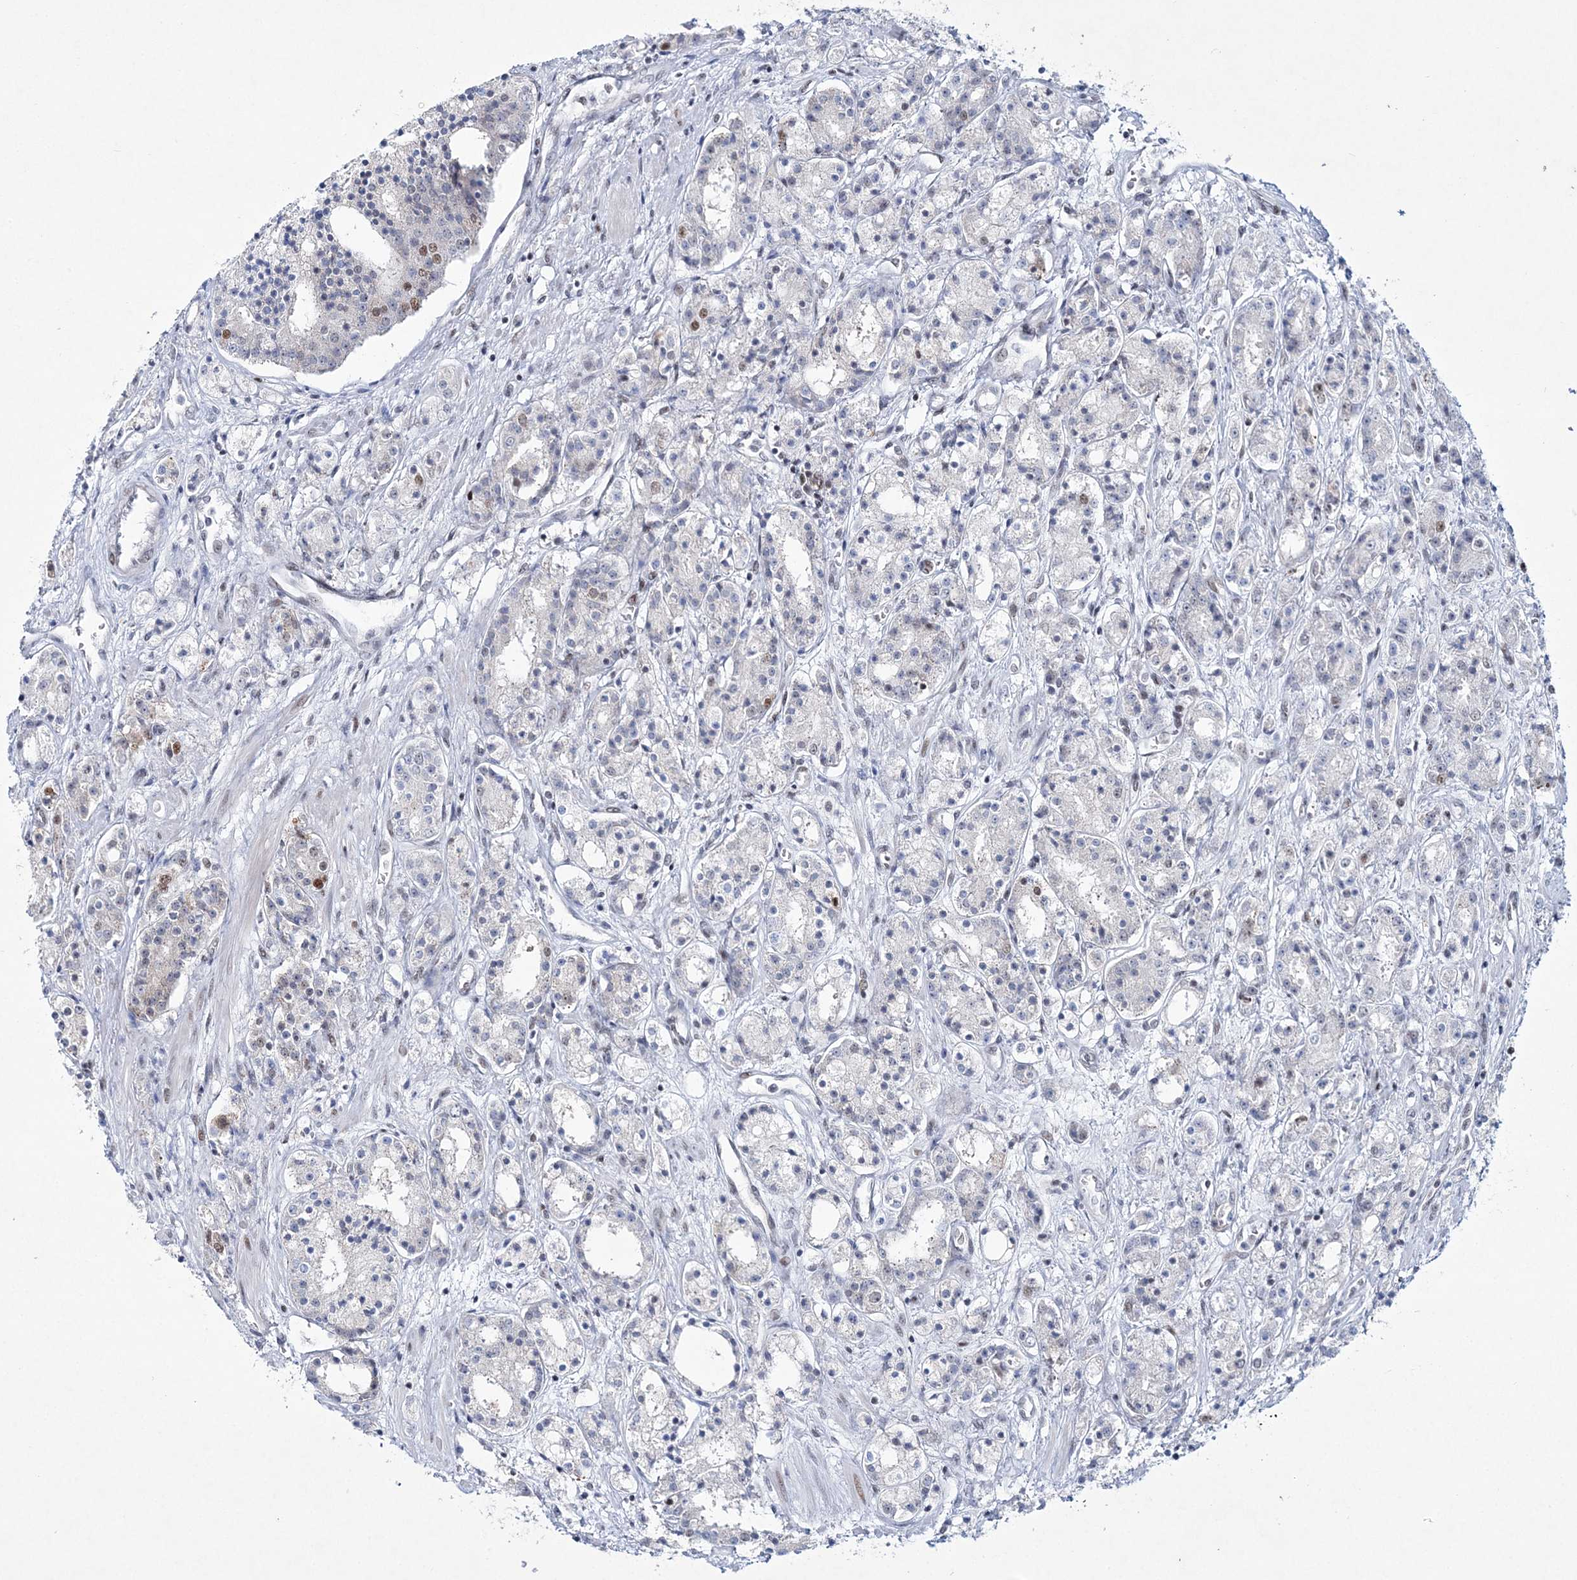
{"staining": {"intensity": "moderate", "quantity": "<25%", "location": "nuclear"}, "tissue": "prostate cancer", "cell_type": "Tumor cells", "image_type": "cancer", "snomed": [{"axis": "morphology", "description": "Adenocarcinoma, High grade"}, {"axis": "topography", "description": "Prostate"}], "caption": "Human prostate high-grade adenocarcinoma stained with a brown dye demonstrates moderate nuclear positive positivity in approximately <25% of tumor cells.", "gene": "LRRFIP2", "patient": {"sex": "male", "age": 60}}